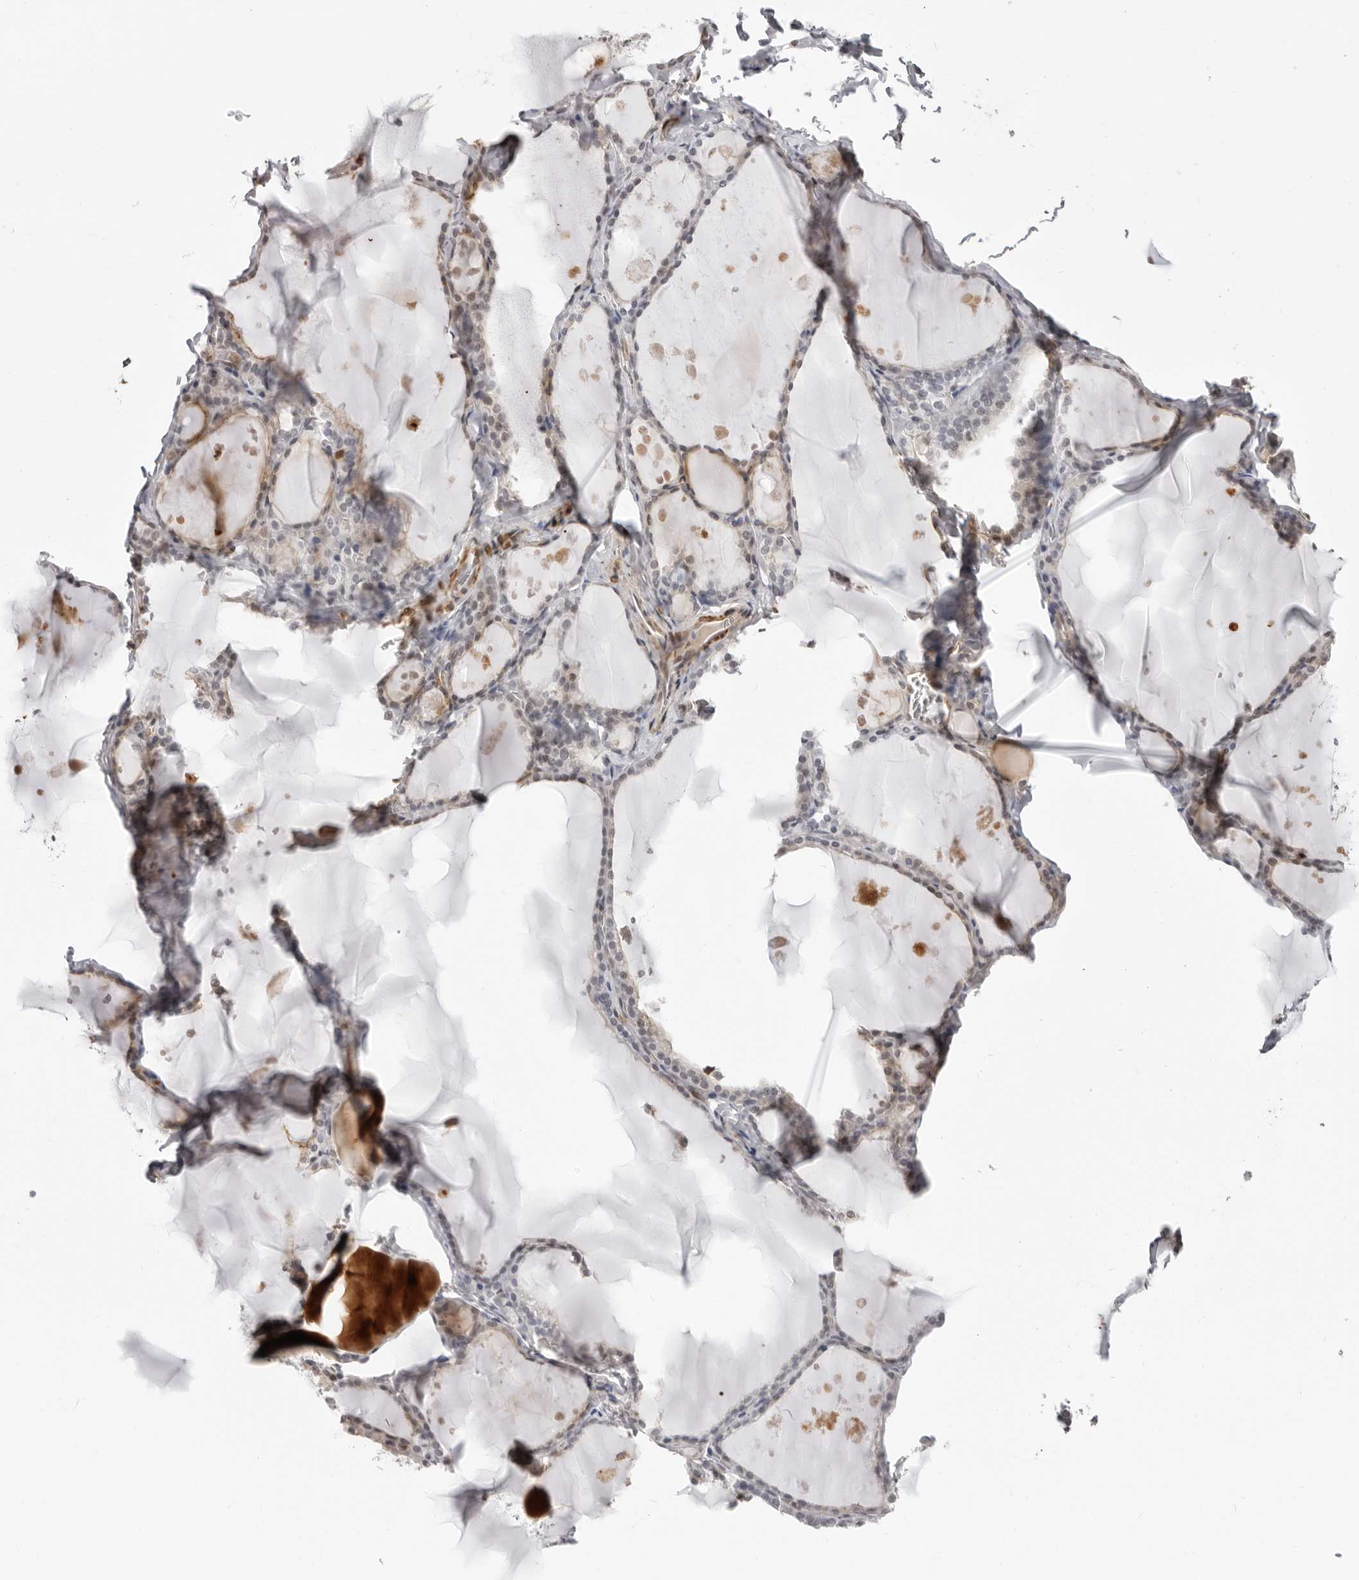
{"staining": {"intensity": "negative", "quantity": "none", "location": "none"}, "tissue": "thyroid gland", "cell_type": "Glandular cells", "image_type": "normal", "snomed": [{"axis": "morphology", "description": "Normal tissue, NOS"}, {"axis": "topography", "description": "Thyroid gland"}], "caption": "Glandular cells are negative for protein expression in unremarkable human thyroid gland. The staining is performed using DAB (3,3'-diaminobenzidine) brown chromogen with nuclei counter-stained in using hematoxylin.", "gene": "UNK", "patient": {"sex": "male", "age": 56}}